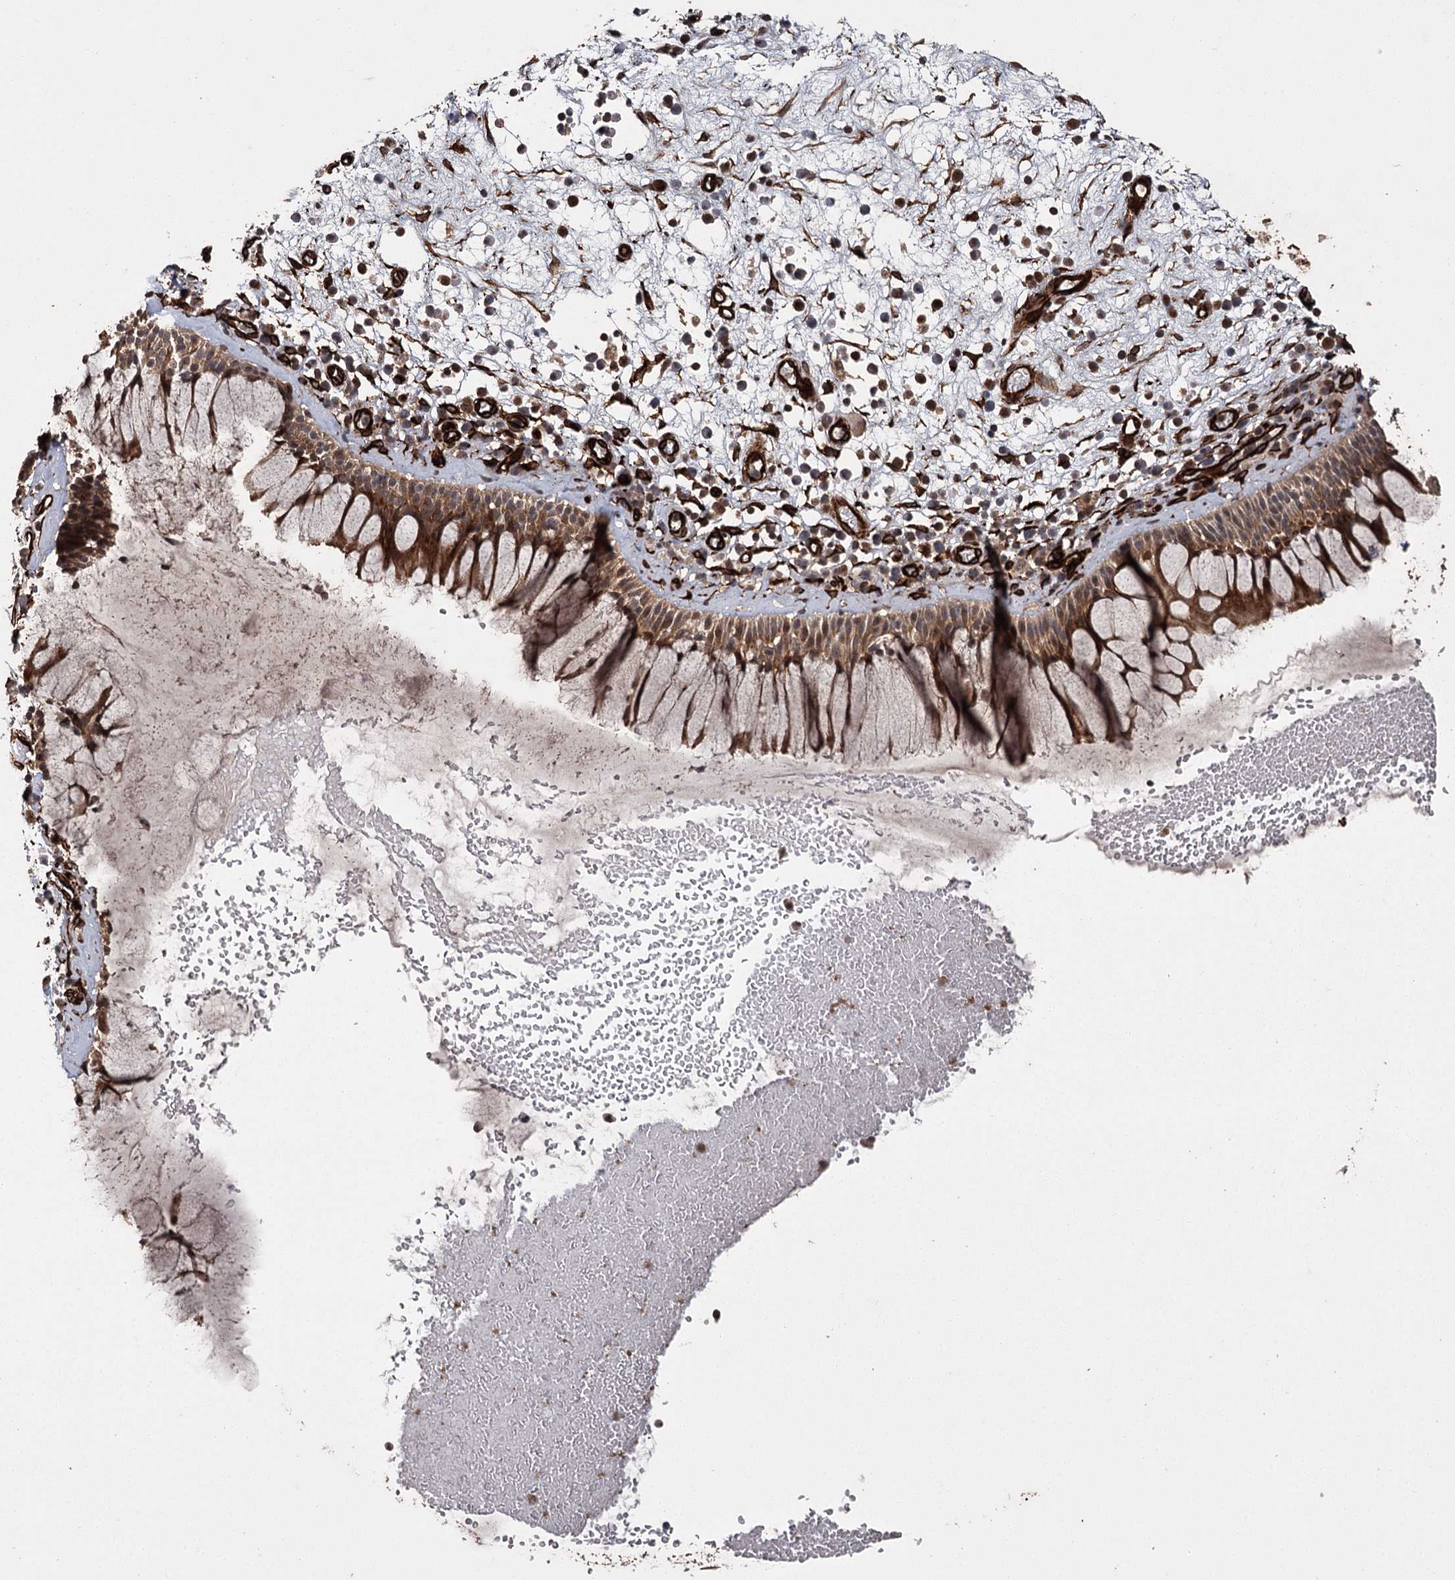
{"staining": {"intensity": "strong", "quantity": ">75%", "location": "cytoplasmic/membranous,nuclear"}, "tissue": "nasopharynx", "cell_type": "Respiratory epithelial cells", "image_type": "normal", "snomed": [{"axis": "morphology", "description": "Normal tissue, NOS"}, {"axis": "morphology", "description": "Inflammation, NOS"}, {"axis": "topography", "description": "Nasopharynx"}], "caption": "A high amount of strong cytoplasmic/membranous,nuclear positivity is identified in about >75% of respiratory epithelial cells in benign nasopharynx.", "gene": "RPAP3", "patient": {"sex": "male", "age": 70}}